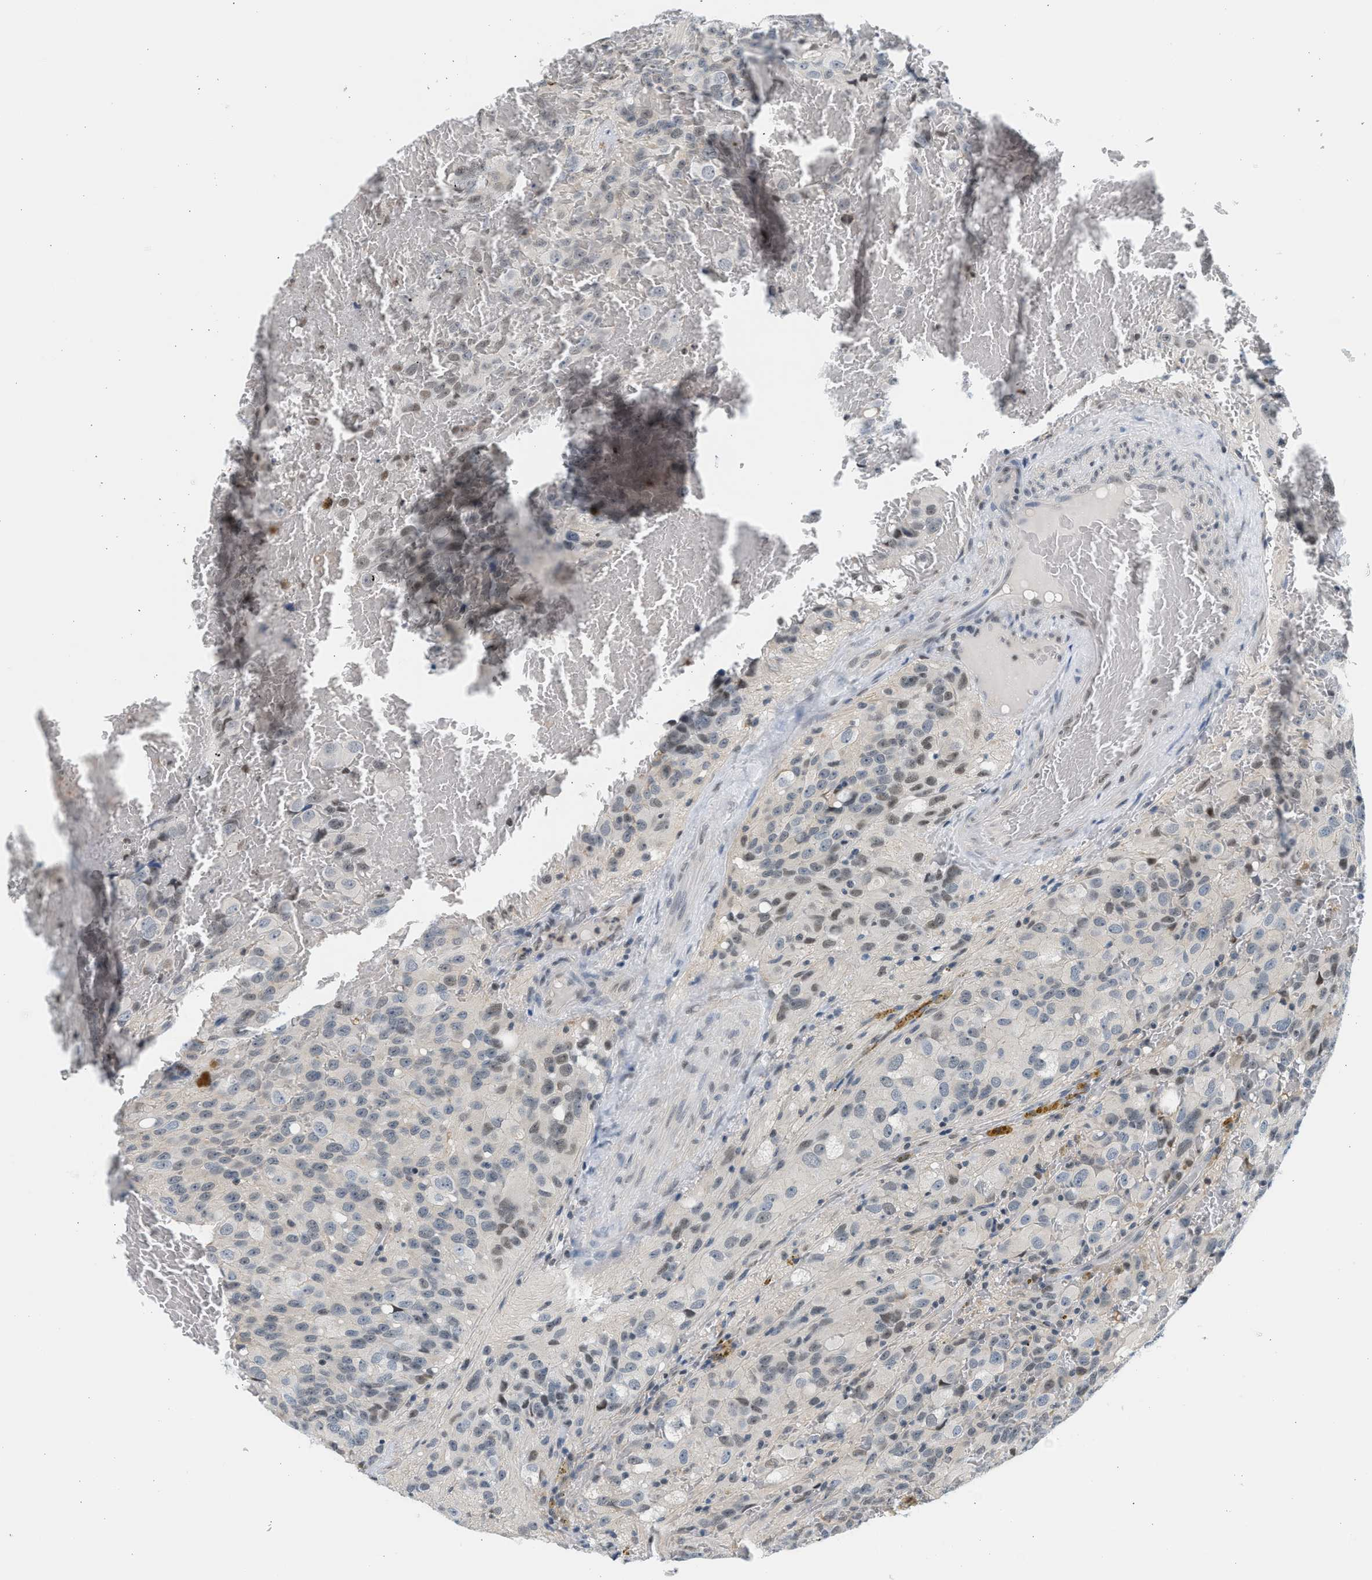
{"staining": {"intensity": "weak", "quantity": "25%-75%", "location": "nuclear"}, "tissue": "glioma", "cell_type": "Tumor cells", "image_type": "cancer", "snomed": [{"axis": "morphology", "description": "Glioma, malignant, High grade"}, {"axis": "topography", "description": "Brain"}], "caption": "There is low levels of weak nuclear staining in tumor cells of malignant glioma (high-grade), as demonstrated by immunohistochemical staining (brown color).", "gene": "HIPK1", "patient": {"sex": "male", "age": 32}}